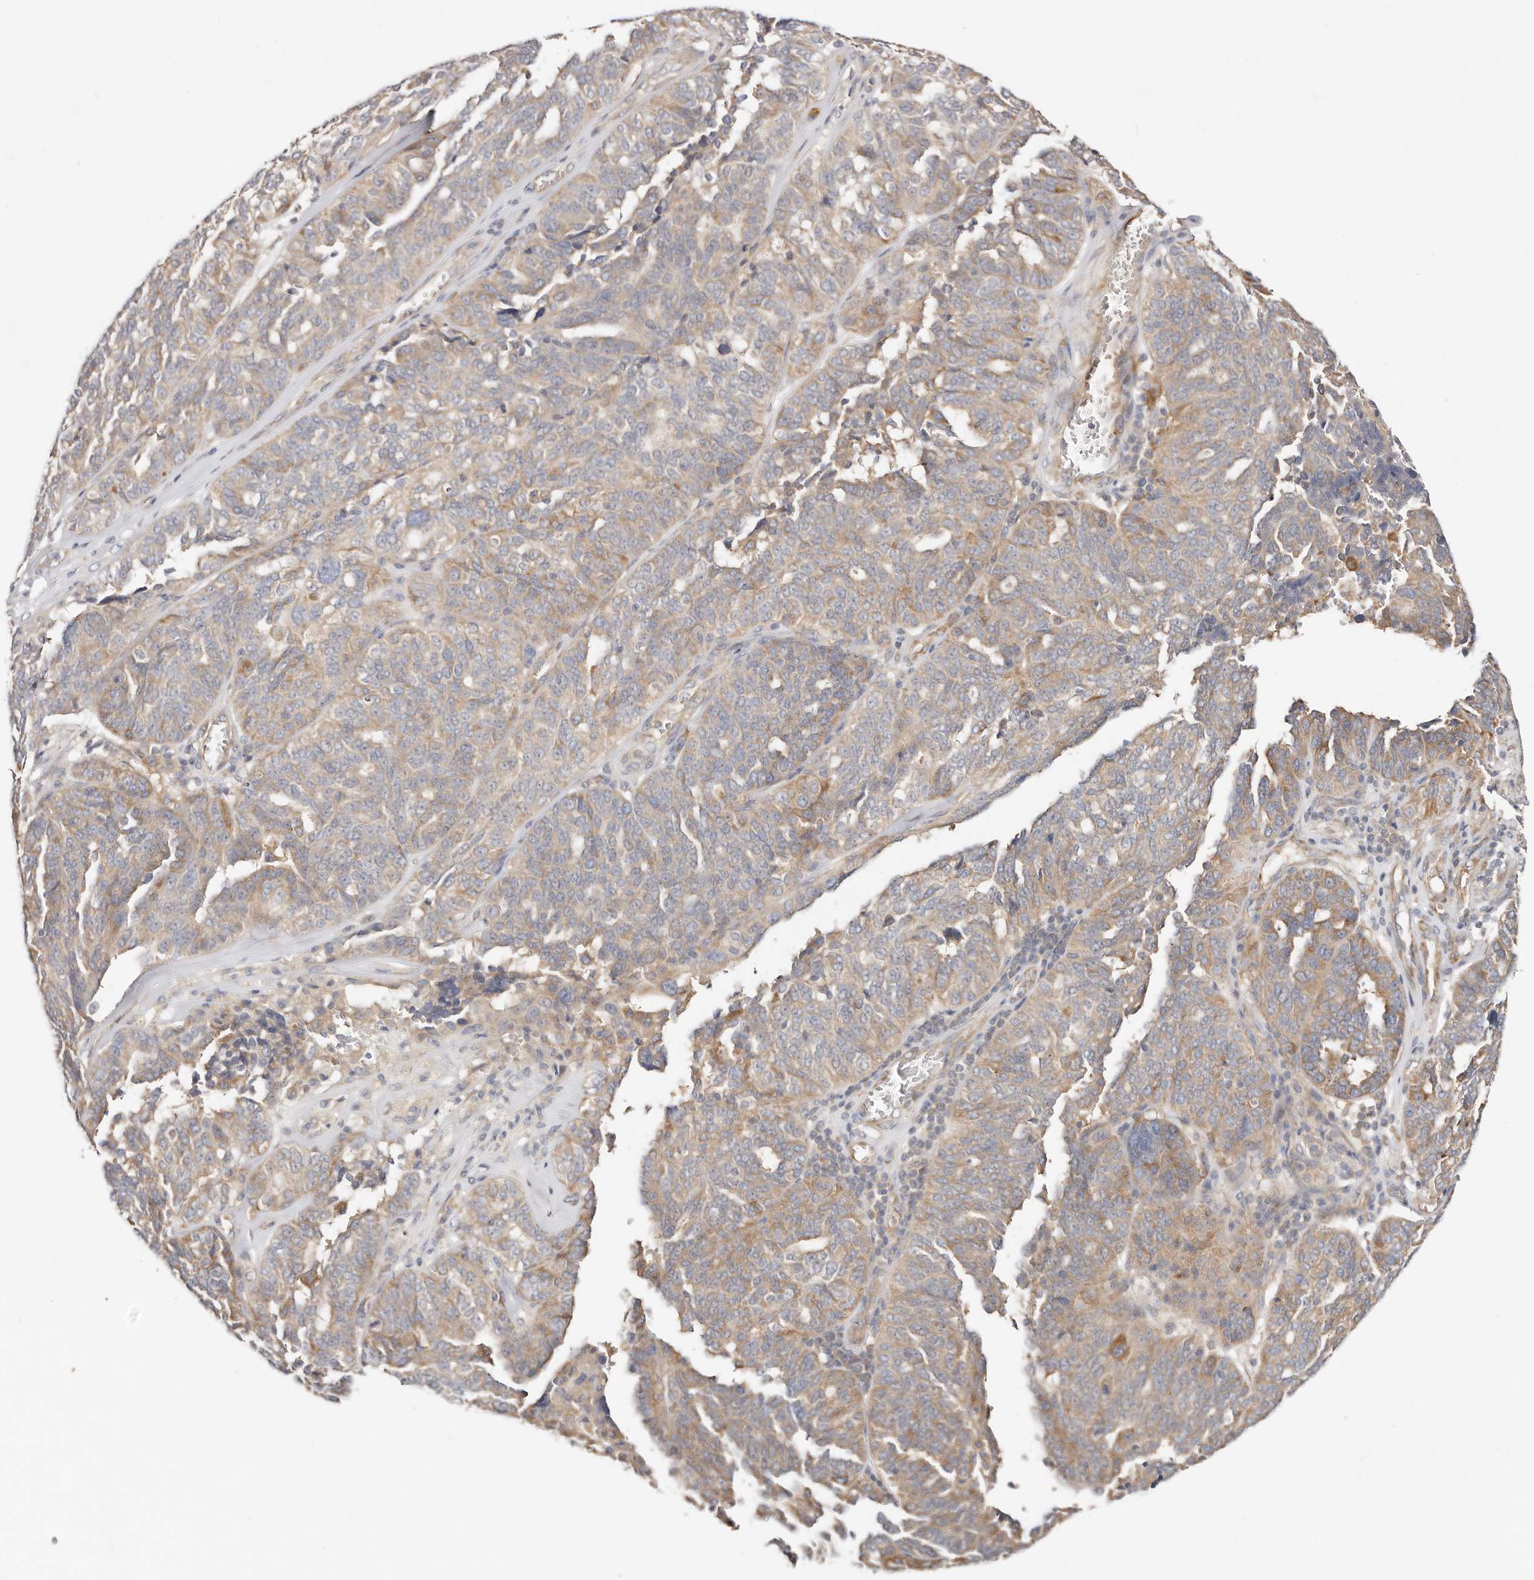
{"staining": {"intensity": "moderate", "quantity": "<25%", "location": "cytoplasmic/membranous"}, "tissue": "ovarian cancer", "cell_type": "Tumor cells", "image_type": "cancer", "snomed": [{"axis": "morphology", "description": "Cystadenocarcinoma, serous, NOS"}, {"axis": "topography", "description": "Ovary"}], "caption": "High-magnification brightfield microscopy of serous cystadenocarcinoma (ovarian) stained with DAB (brown) and counterstained with hematoxylin (blue). tumor cells exhibit moderate cytoplasmic/membranous staining is seen in approximately<25% of cells.", "gene": "GNA13", "patient": {"sex": "female", "age": 59}}